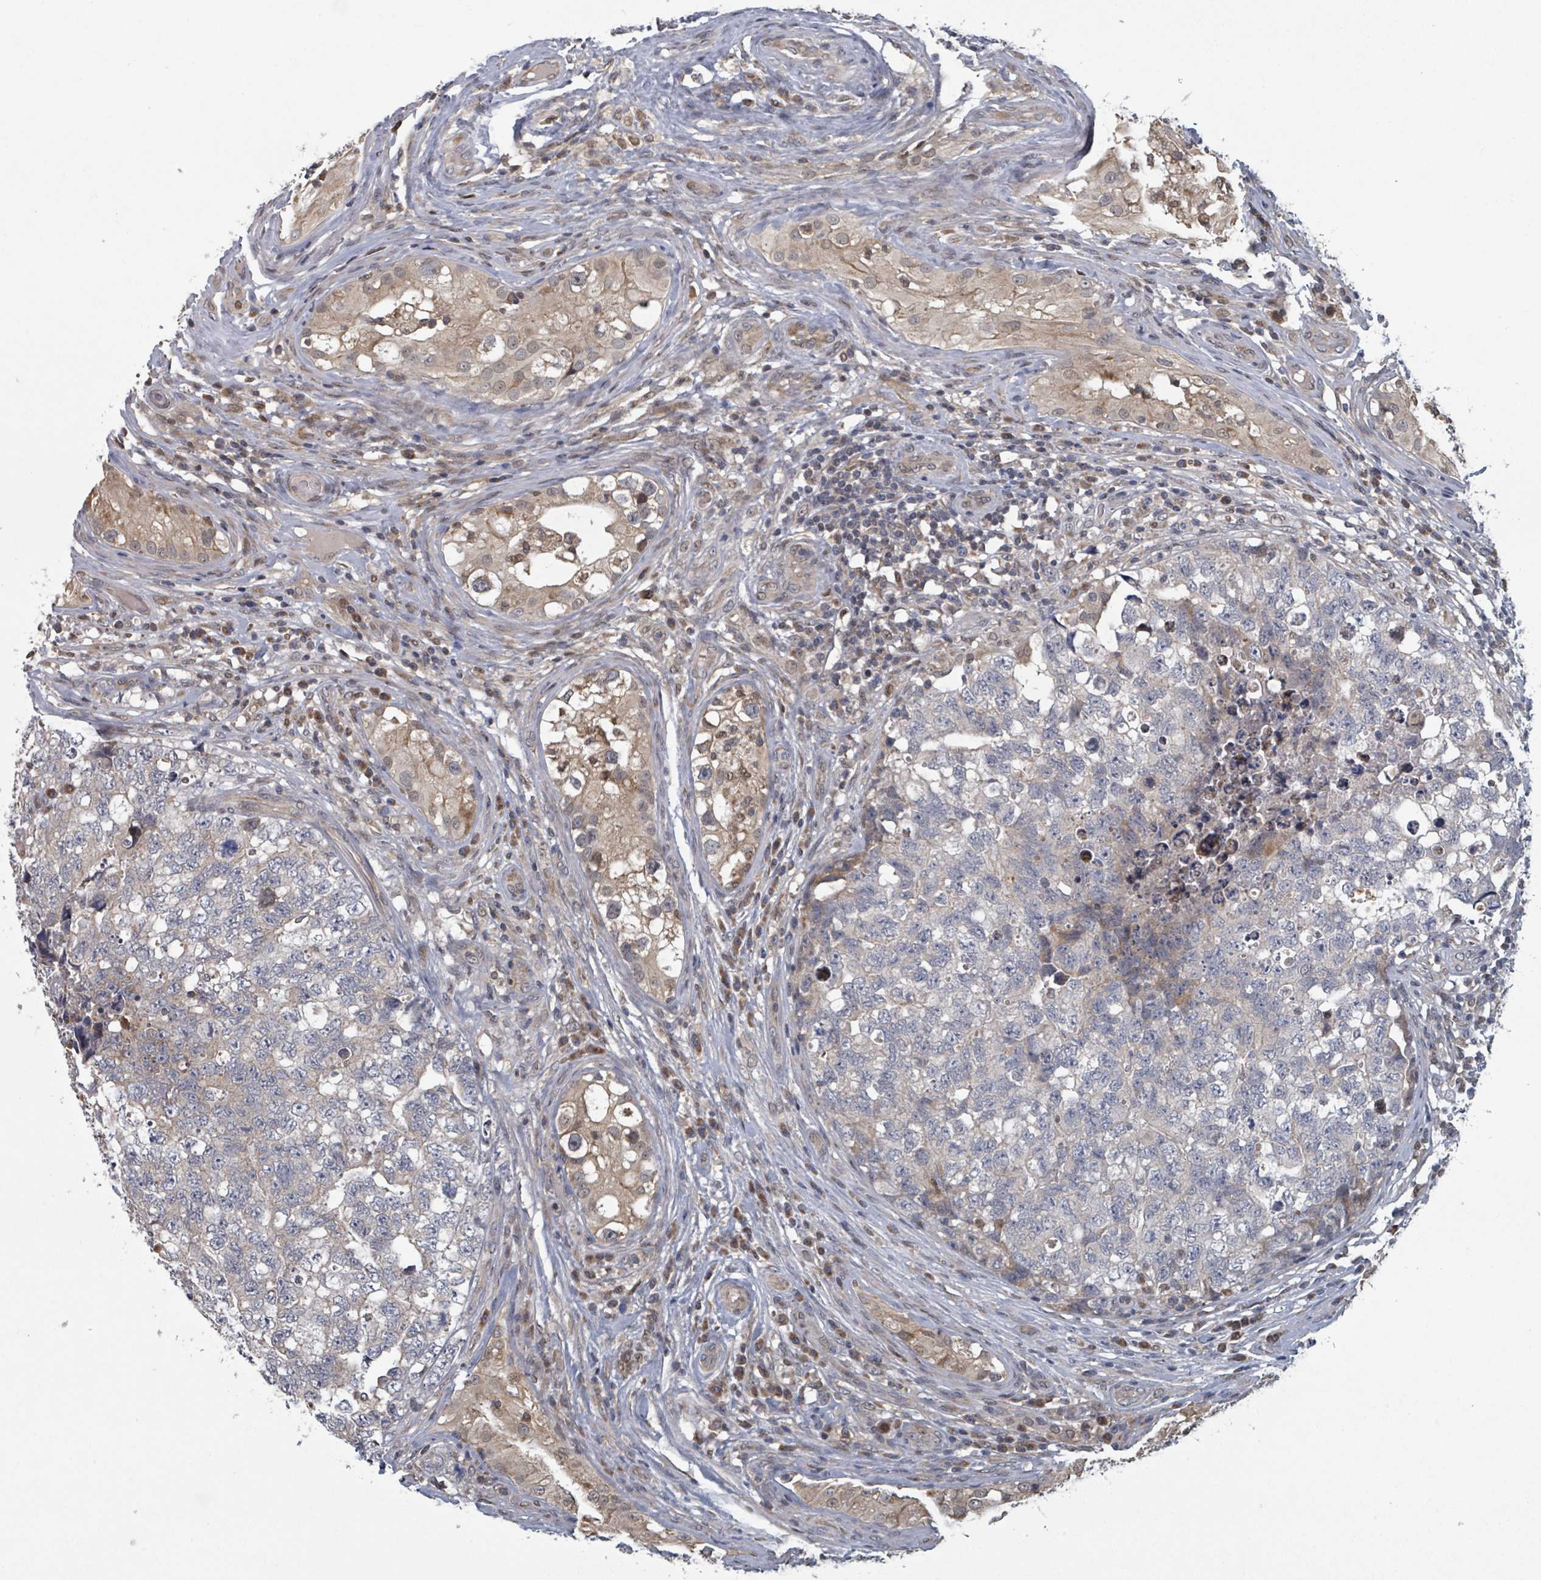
{"staining": {"intensity": "negative", "quantity": "none", "location": "none"}, "tissue": "testis cancer", "cell_type": "Tumor cells", "image_type": "cancer", "snomed": [{"axis": "morphology", "description": "Carcinoma, Embryonal, NOS"}, {"axis": "topography", "description": "Testis"}], "caption": "Histopathology image shows no protein expression in tumor cells of embryonal carcinoma (testis) tissue. (DAB IHC, high magnification).", "gene": "HIVEP1", "patient": {"sex": "male", "age": 31}}